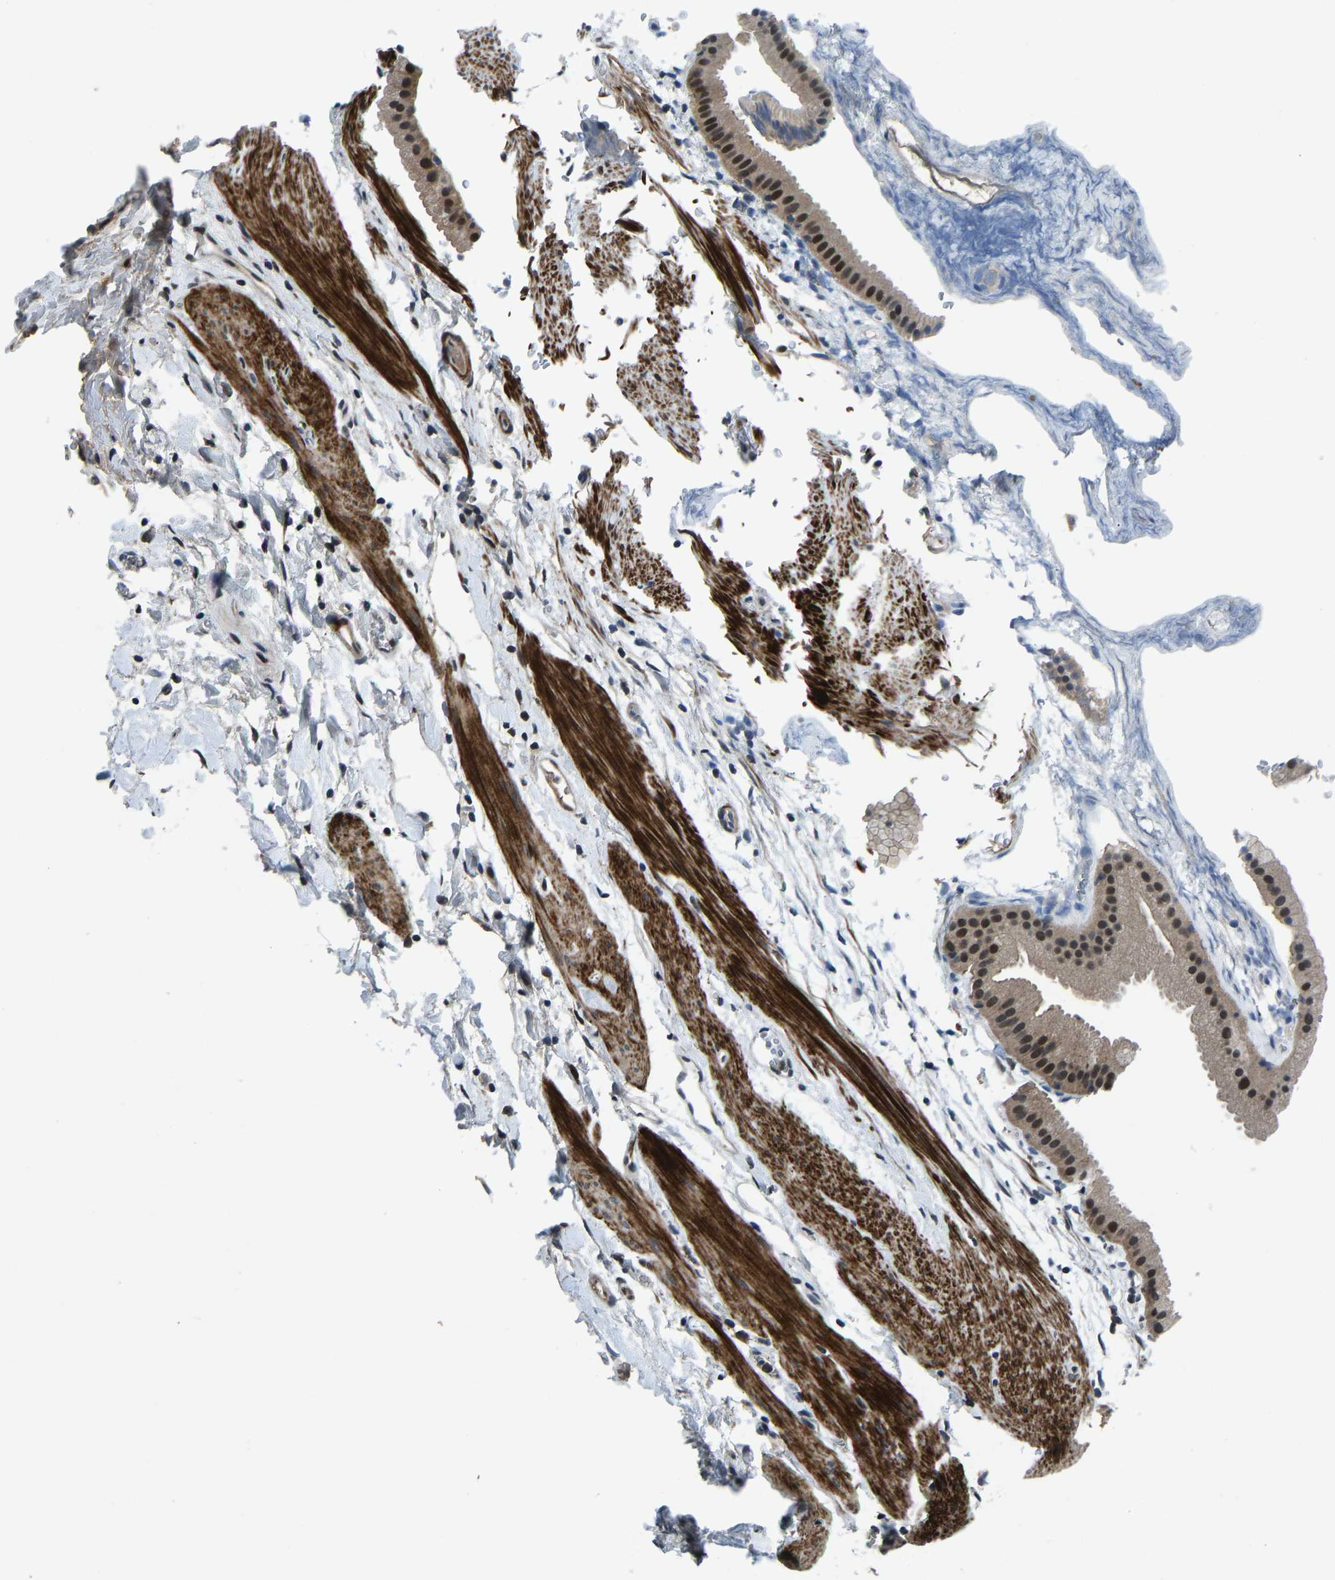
{"staining": {"intensity": "moderate", "quantity": ">75%", "location": "cytoplasmic/membranous,nuclear"}, "tissue": "gallbladder", "cell_type": "Glandular cells", "image_type": "normal", "snomed": [{"axis": "morphology", "description": "Normal tissue, NOS"}, {"axis": "topography", "description": "Gallbladder"}], "caption": "Protein staining reveals moderate cytoplasmic/membranous,nuclear expression in approximately >75% of glandular cells in benign gallbladder.", "gene": "RLIM", "patient": {"sex": "female", "age": 64}}